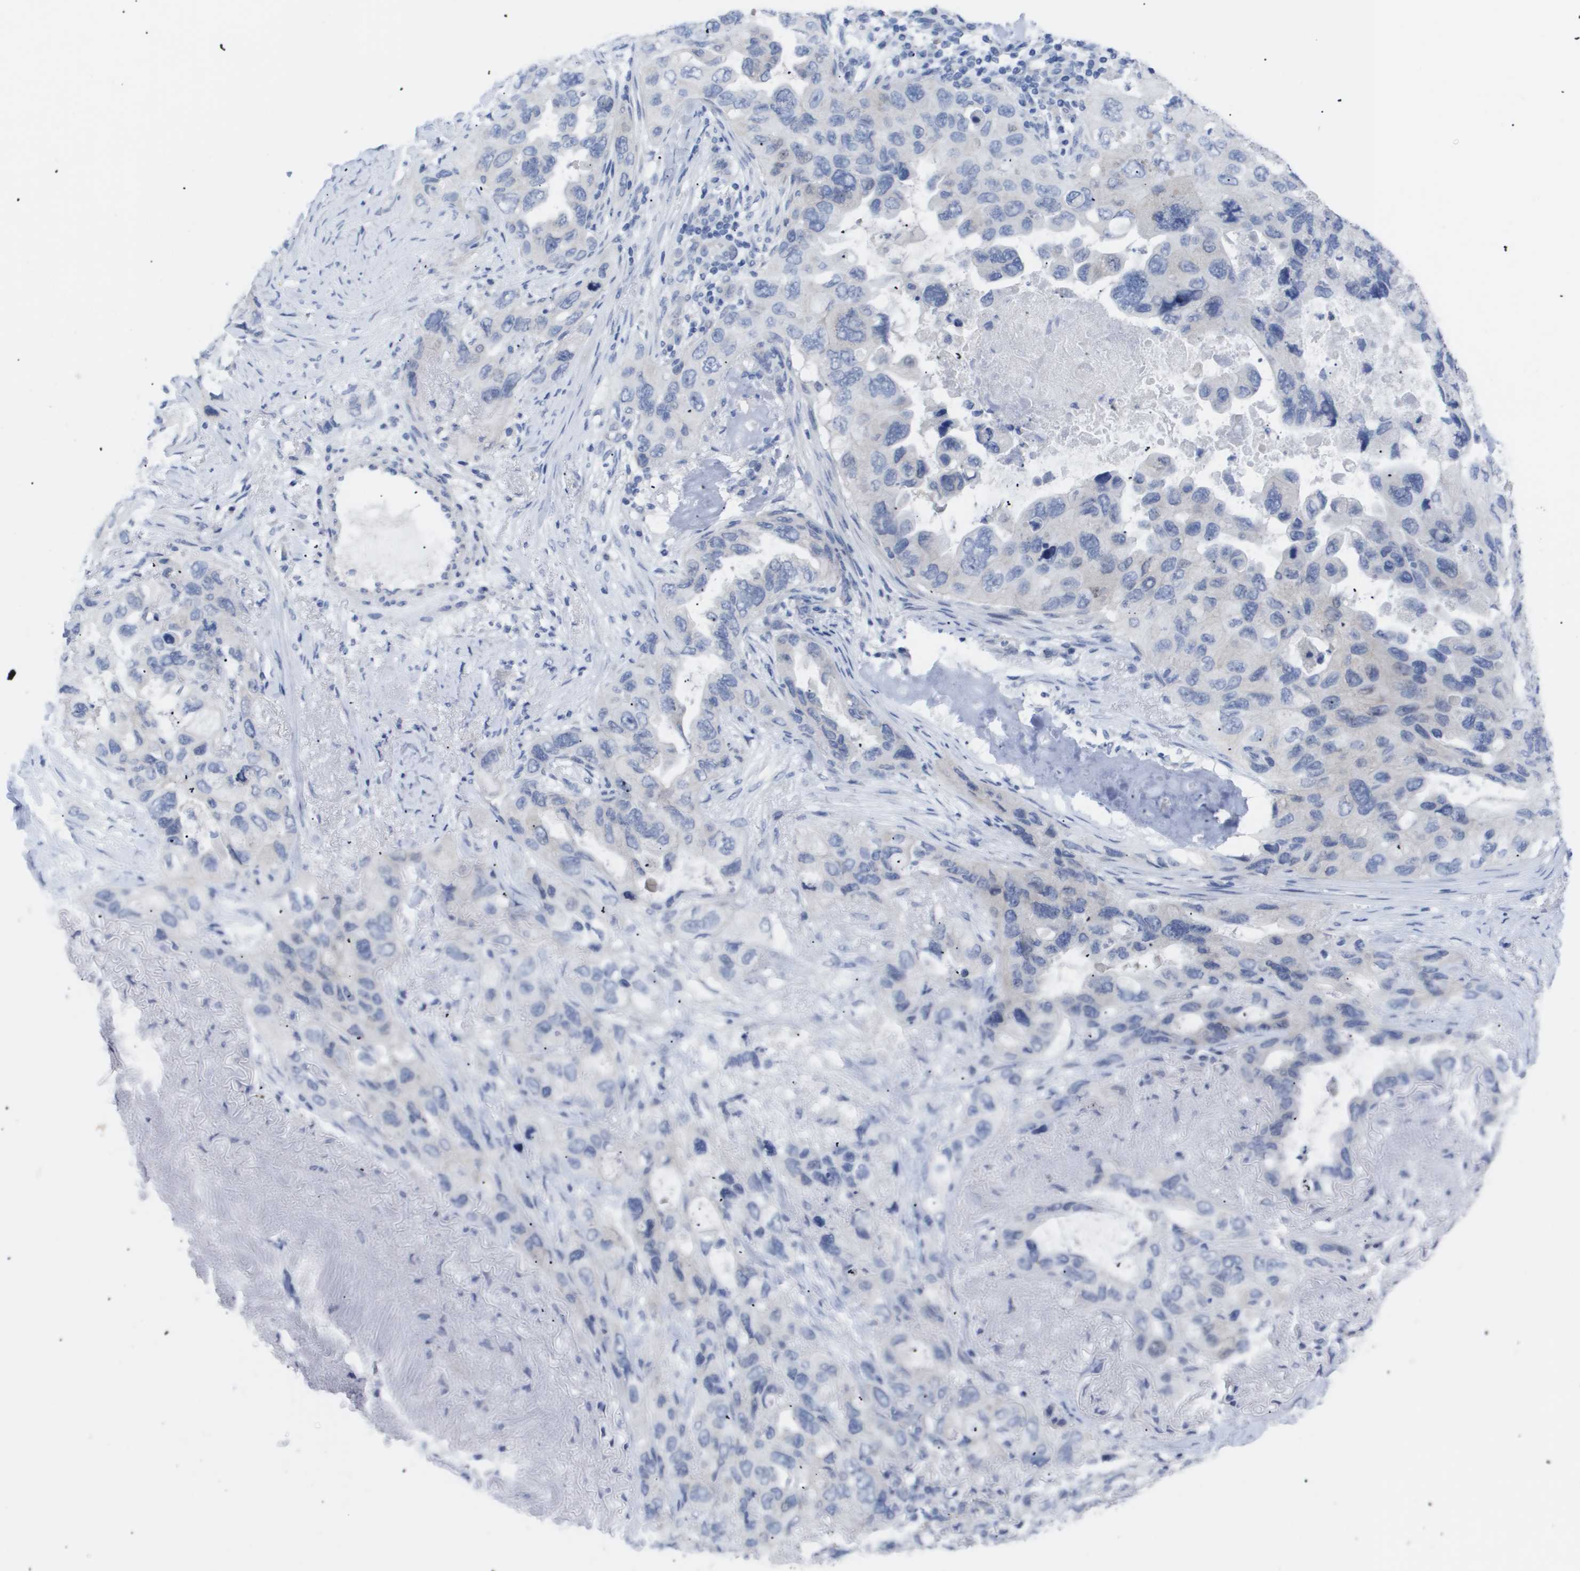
{"staining": {"intensity": "negative", "quantity": "none", "location": "none"}, "tissue": "lung cancer", "cell_type": "Tumor cells", "image_type": "cancer", "snomed": [{"axis": "morphology", "description": "Squamous cell carcinoma, NOS"}, {"axis": "topography", "description": "Lung"}], "caption": "Histopathology image shows no protein expression in tumor cells of lung squamous cell carcinoma tissue.", "gene": "CAV3", "patient": {"sex": "female", "age": 73}}